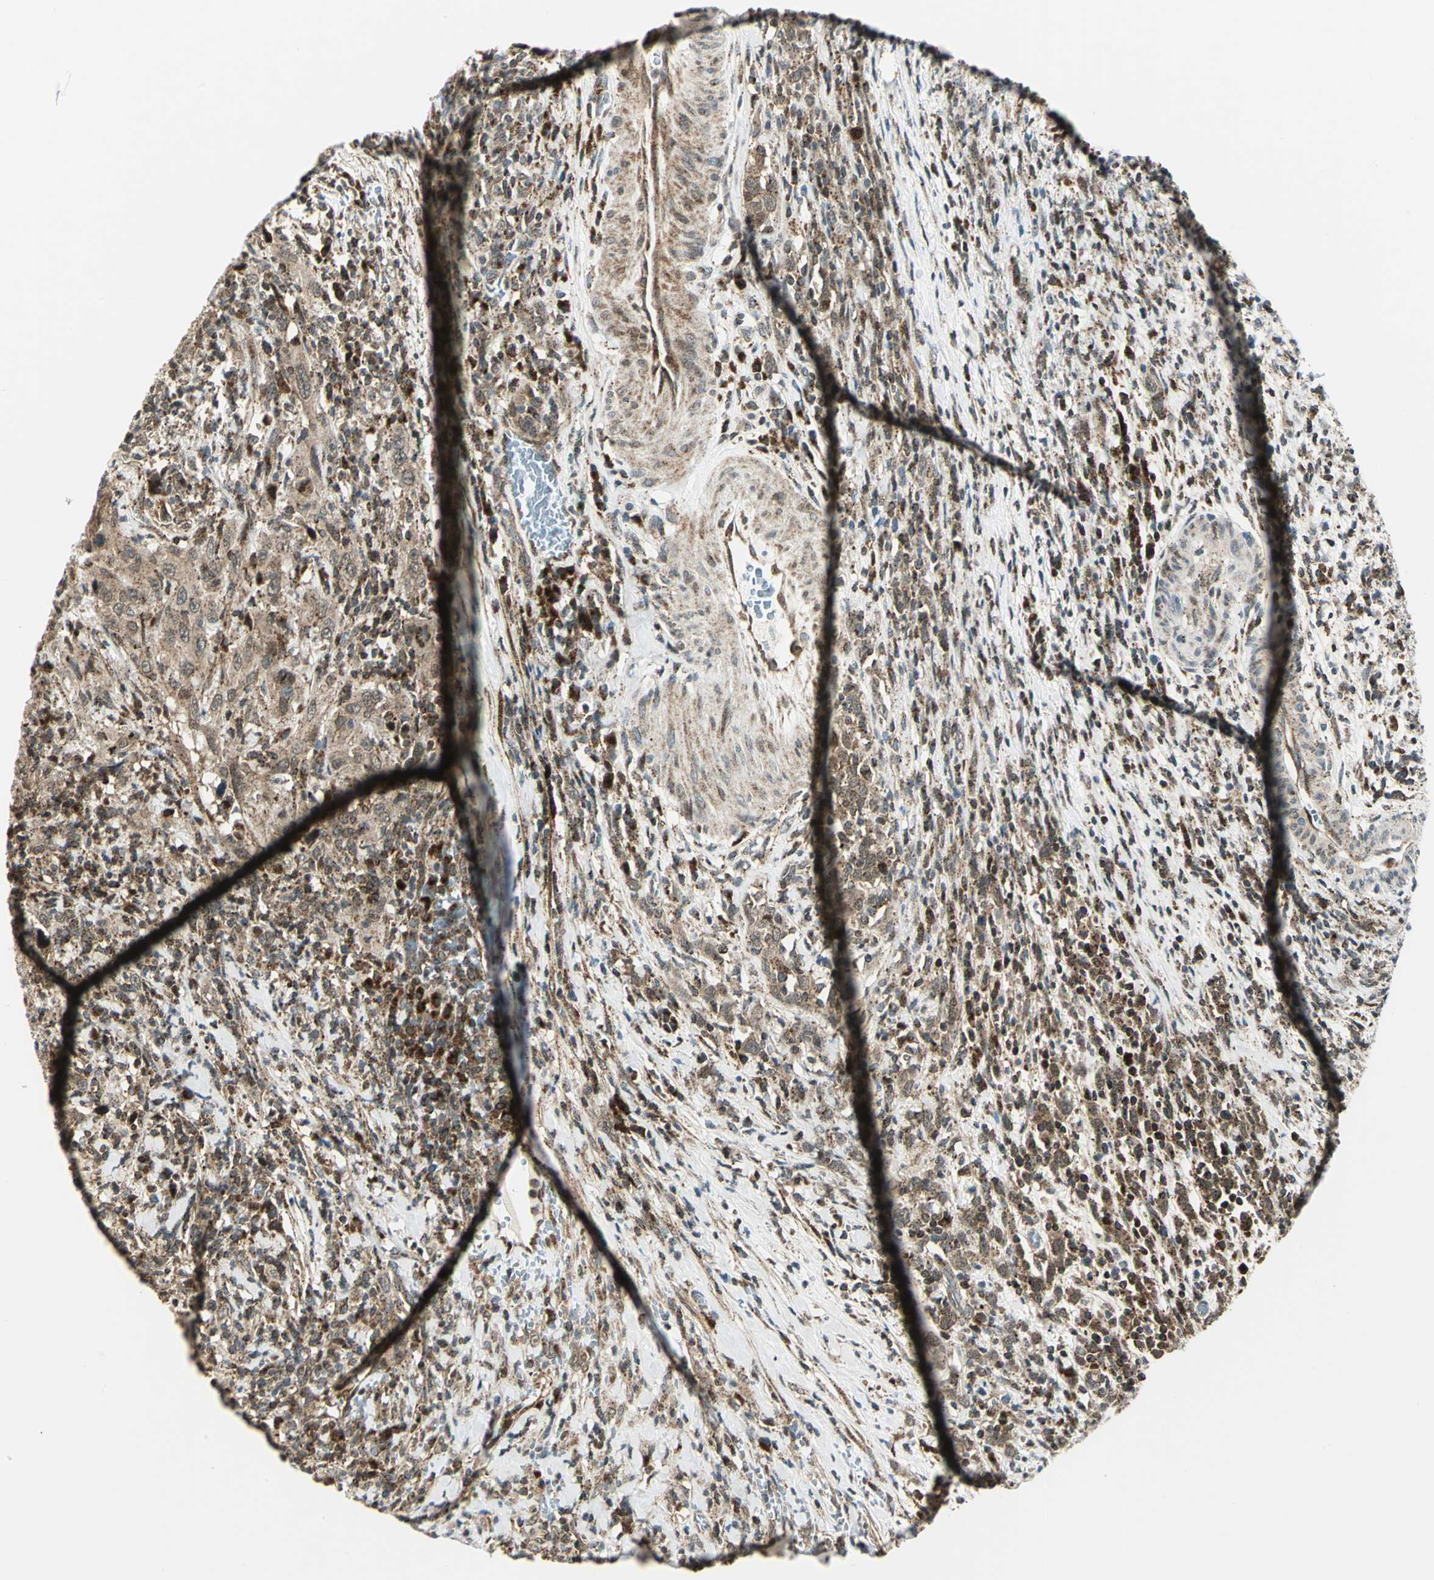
{"staining": {"intensity": "moderate", "quantity": ">75%", "location": "cytoplasmic/membranous"}, "tissue": "urothelial cancer", "cell_type": "Tumor cells", "image_type": "cancer", "snomed": [{"axis": "morphology", "description": "Urothelial carcinoma, High grade"}, {"axis": "topography", "description": "Urinary bladder"}], "caption": "Immunohistochemical staining of urothelial carcinoma (high-grade) shows medium levels of moderate cytoplasmic/membranous protein positivity in about >75% of tumor cells. (Stains: DAB in brown, nuclei in blue, Microscopy: brightfield microscopy at high magnification).", "gene": "ATP6V1A", "patient": {"sex": "male", "age": 61}}